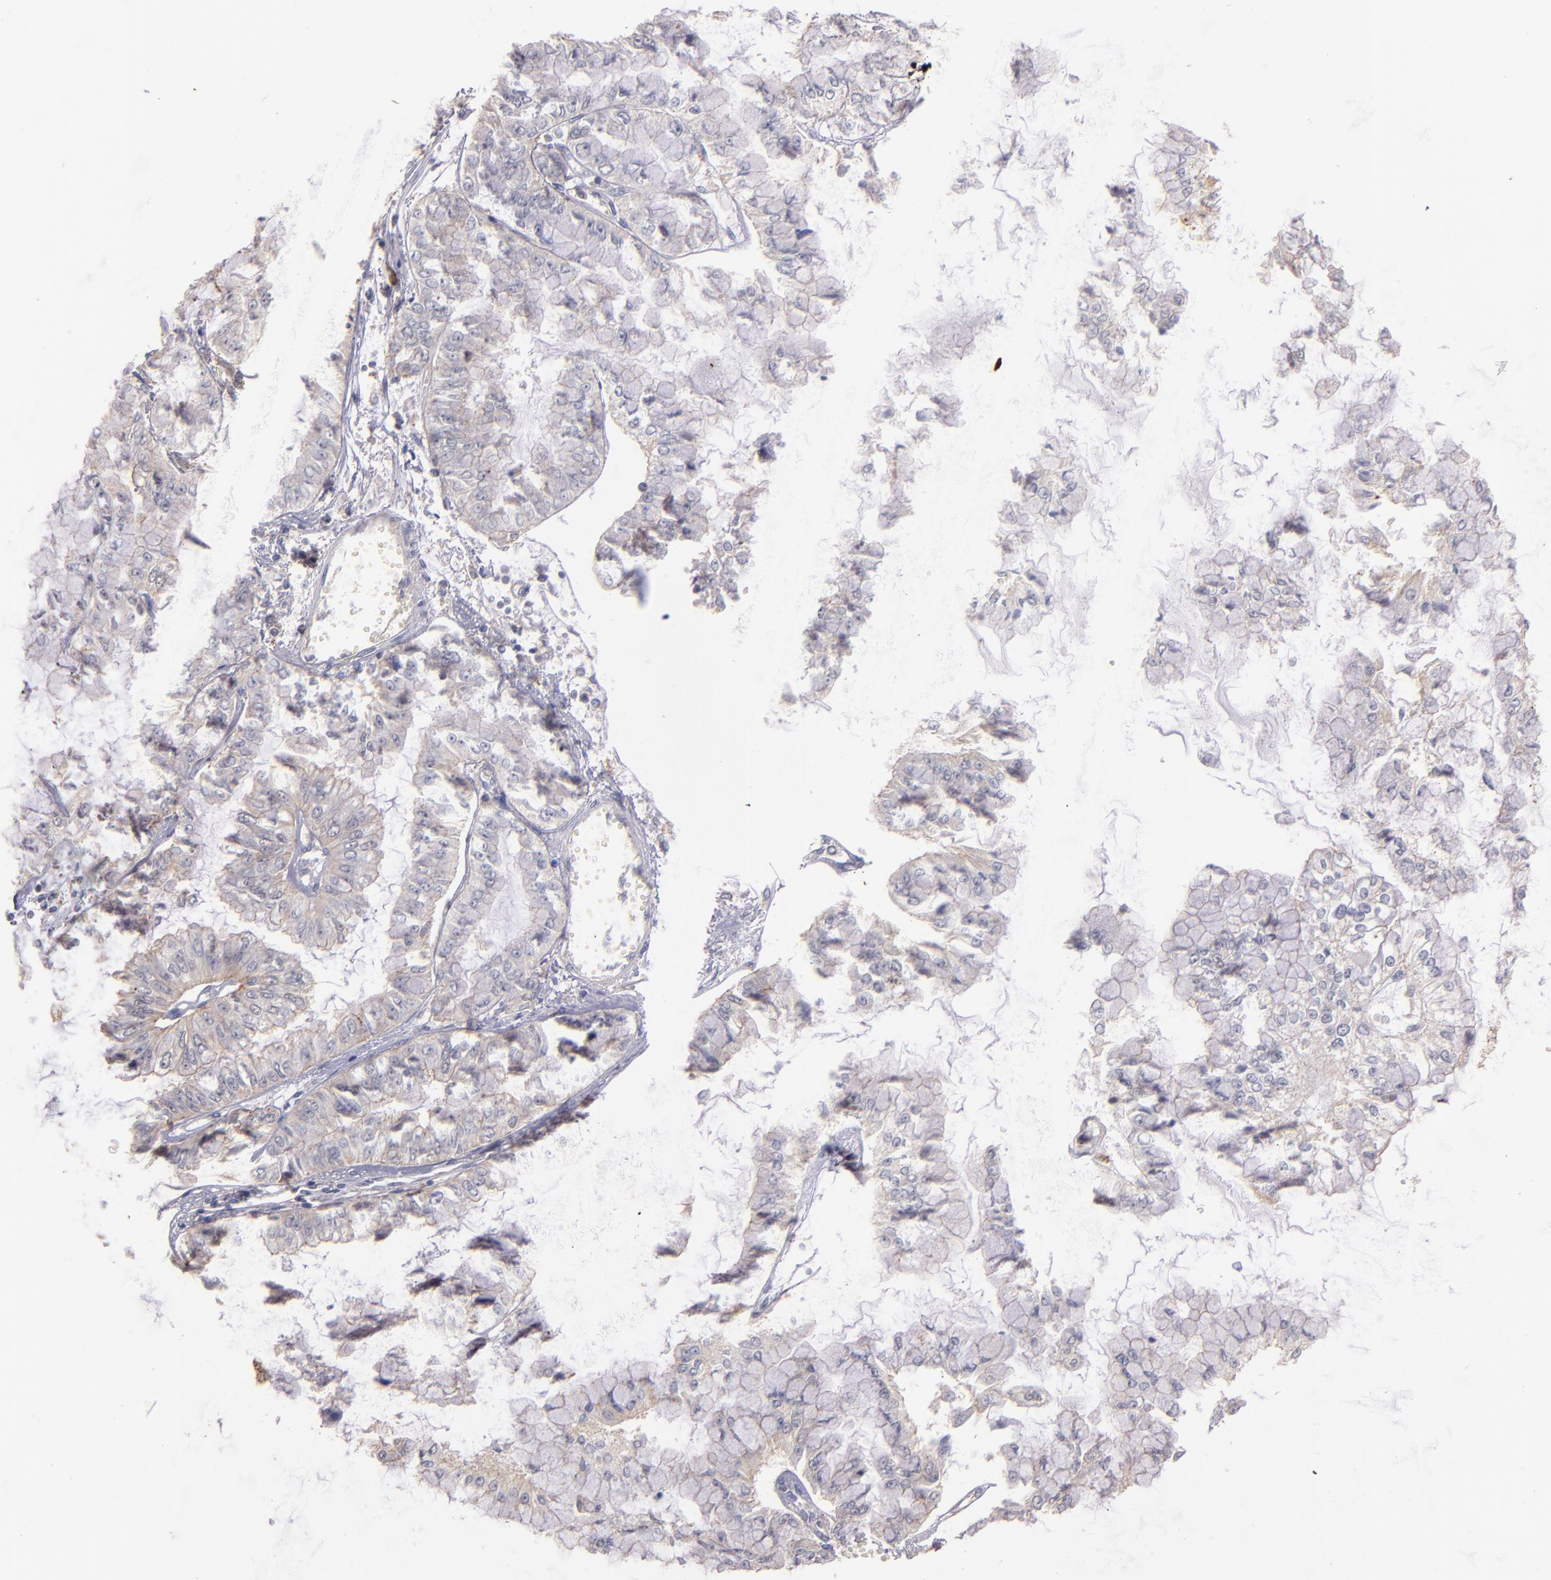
{"staining": {"intensity": "weak", "quantity": ">75%", "location": "cytoplasmic/membranous"}, "tissue": "liver cancer", "cell_type": "Tumor cells", "image_type": "cancer", "snomed": [{"axis": "morphology", "description": "Cholangiocarcinoma"}, {"axis": "topography", "description": "Liver"}], "caption": "Tumor cells display low levels of weak cytoplasmic/membranous expression in about >75% of cells in liver cancer.", "gene": "SYP", "patient": {"sex": "female", "age": 79}}